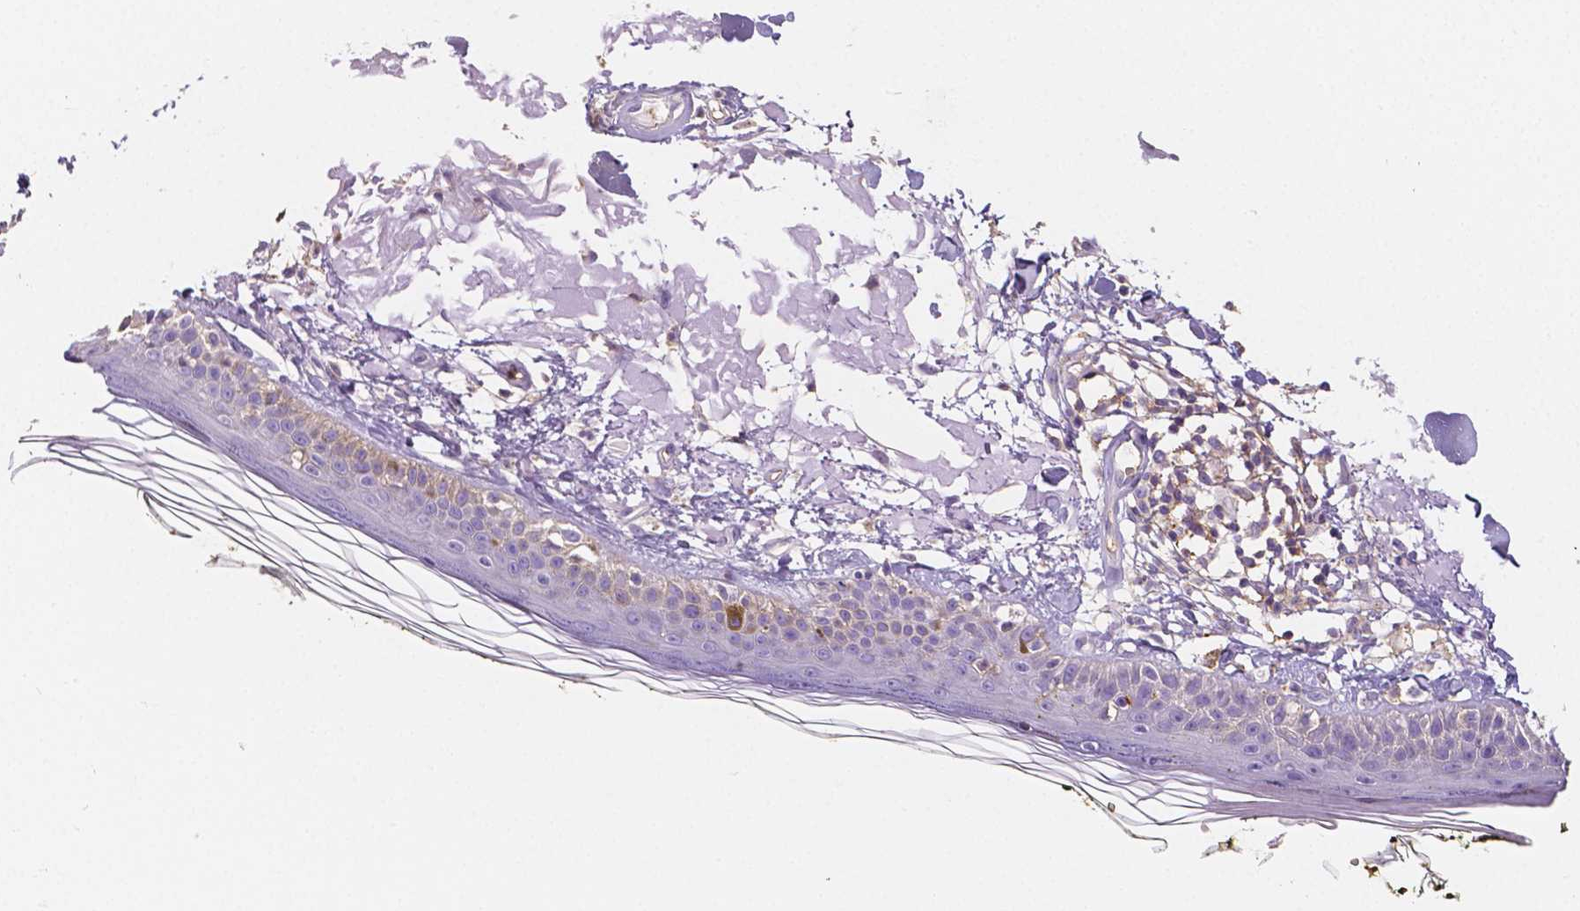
{"staining": {"intensity": "negative", "quantity": "none", "location": "none"}, "tissue": "skin", "cell_type": "Fibroblasts", "image_type": "normal", "snomed": [{"axis": "morphology", "description": "Normal tissue, NOS"}, {"axis": "topography", "description": "Skin"}], "caption": "Micrograph shows no protein positivity in fibroblasts of benign skin. (Brightfield microscopy of DAB immunohistochemistry (IHC) at high magnification).", "gene": "GABRD", "patient": {"sex": "male", "age": 76}}